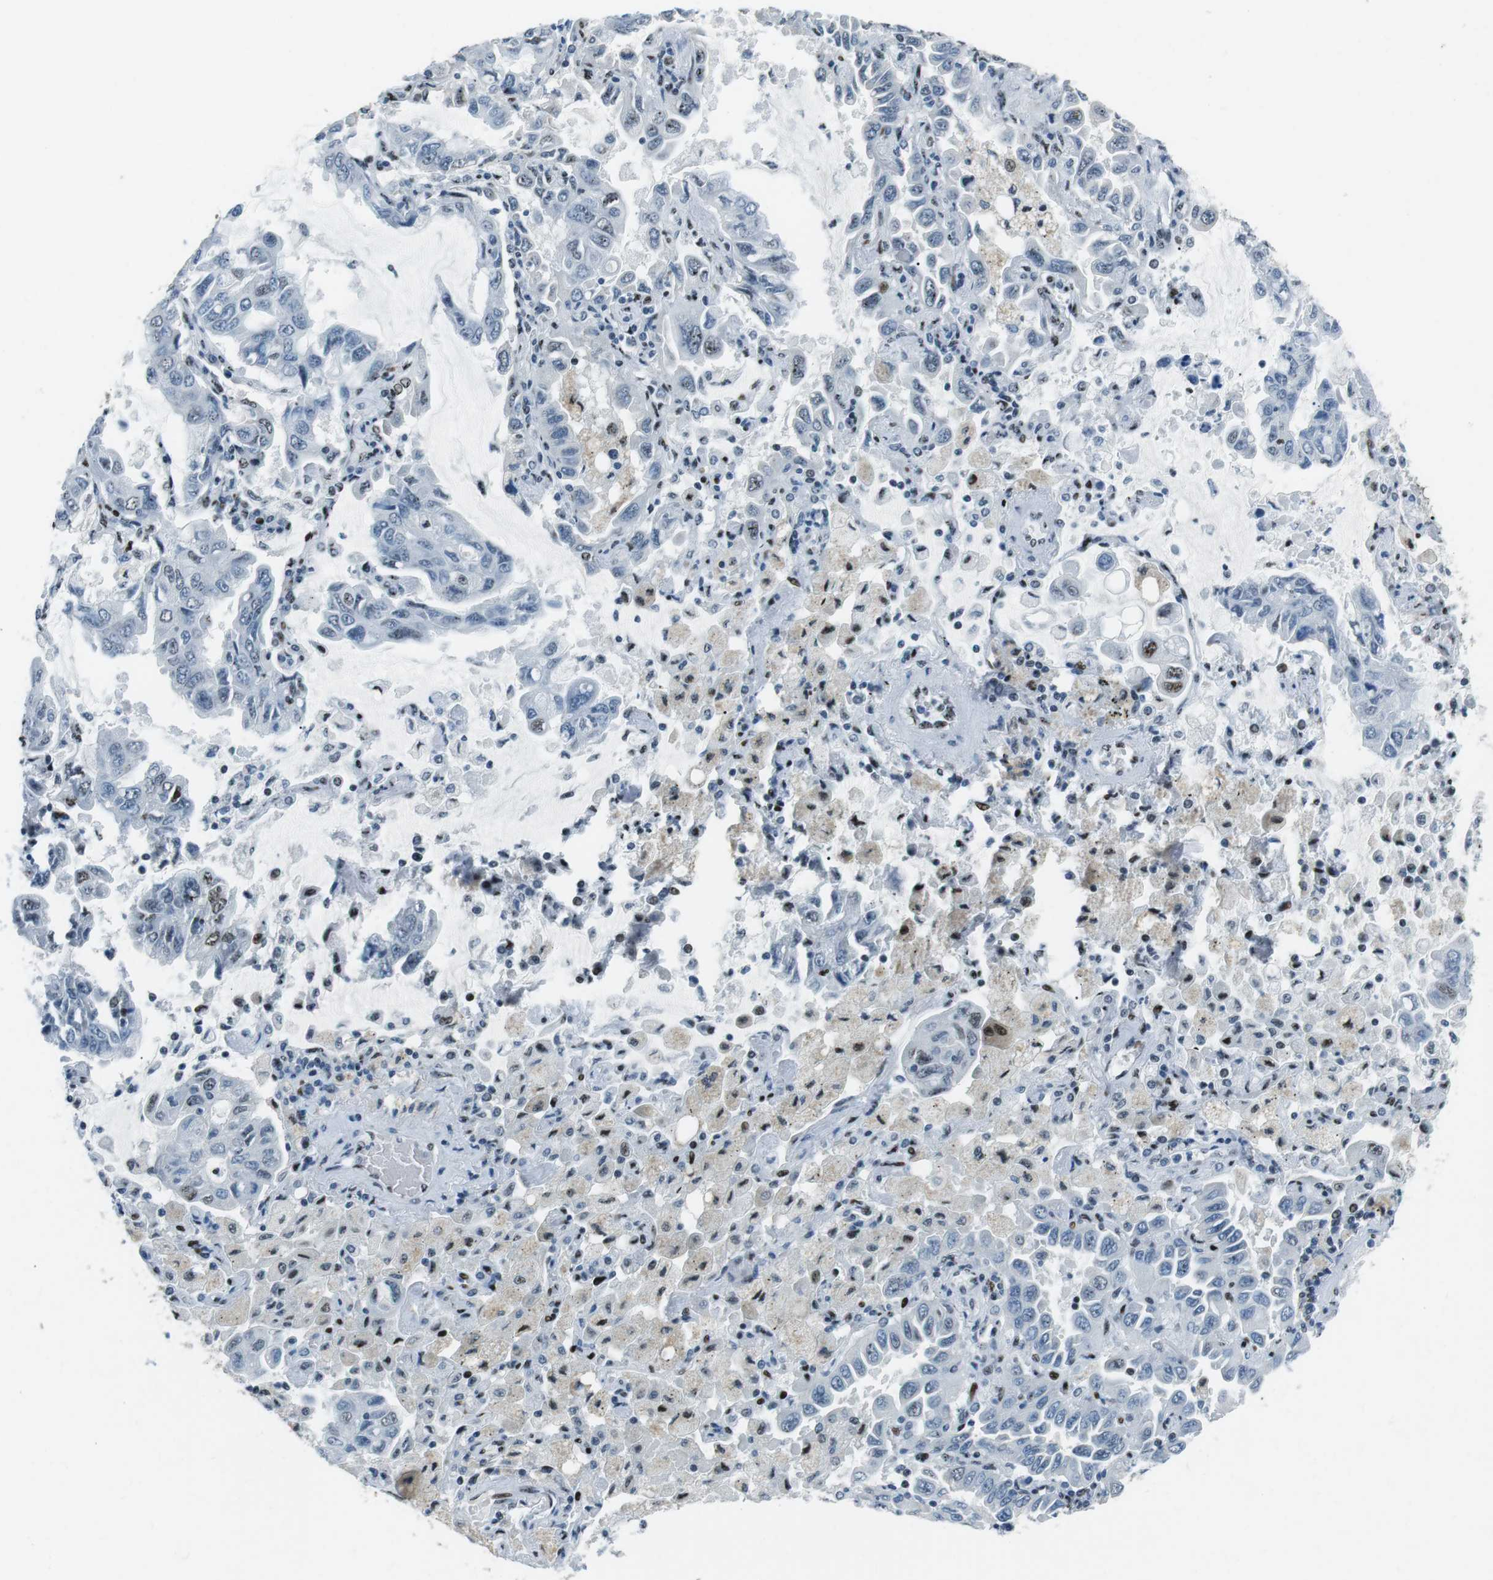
{"staining": {"intensity": "weak", "quantity": "<25%", "location": "nuclear"}, "tissue": "lung cancer", "cell_type": "Tumor cells", "image_type": "cancer", "snomed": [{"axis": "morphology", "description": "Adenocarcinoma, NOS"}, {"axis": "topography", "description": "Lung"}], "caption": "Tumor cells show no significant protein expression in lung adenocarcinoma.", "gene": "PML", "patient": {"sex": "male", "age": 64}}